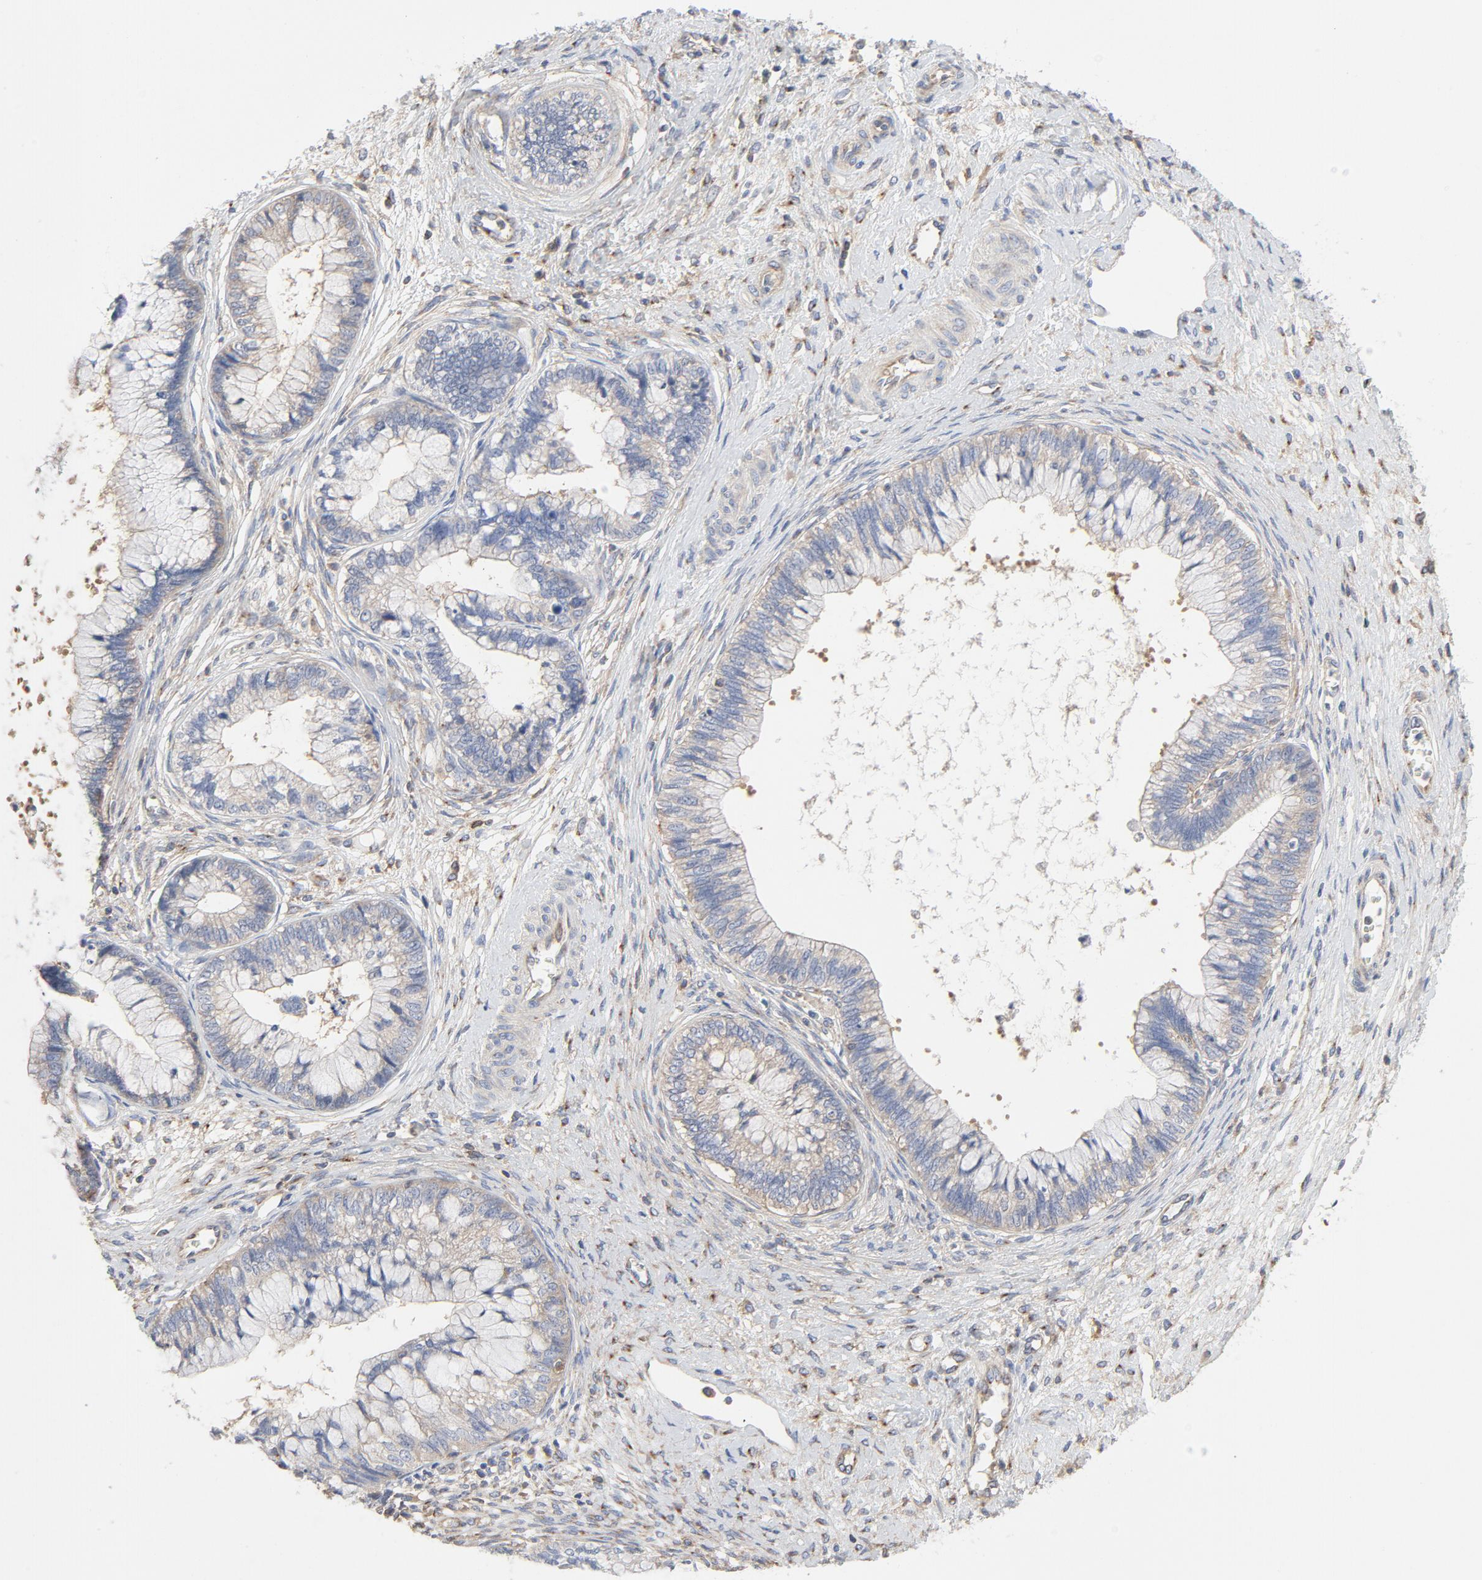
{"staining": {"intensity": "weak", "quantity": "<25%", "location": "cytoplasmic/membranous"}, "tissue": "cervical cancer", "cell_type": "Tumor cells", "image_type": "cancer", "snomed": [{"axis": "morphology", "description": "Adenocarcinoma, NOS"}, {"axis": "topography", "description": "Cervix"}], "caption": "High power microscopy photomicrograph of an immunohistochemistry (IHC) image of cervical cancer, revealing no significant positivity in tumor cells.", "gene": "RABEP1", "patient": {"sex": "female", "age": 44}}